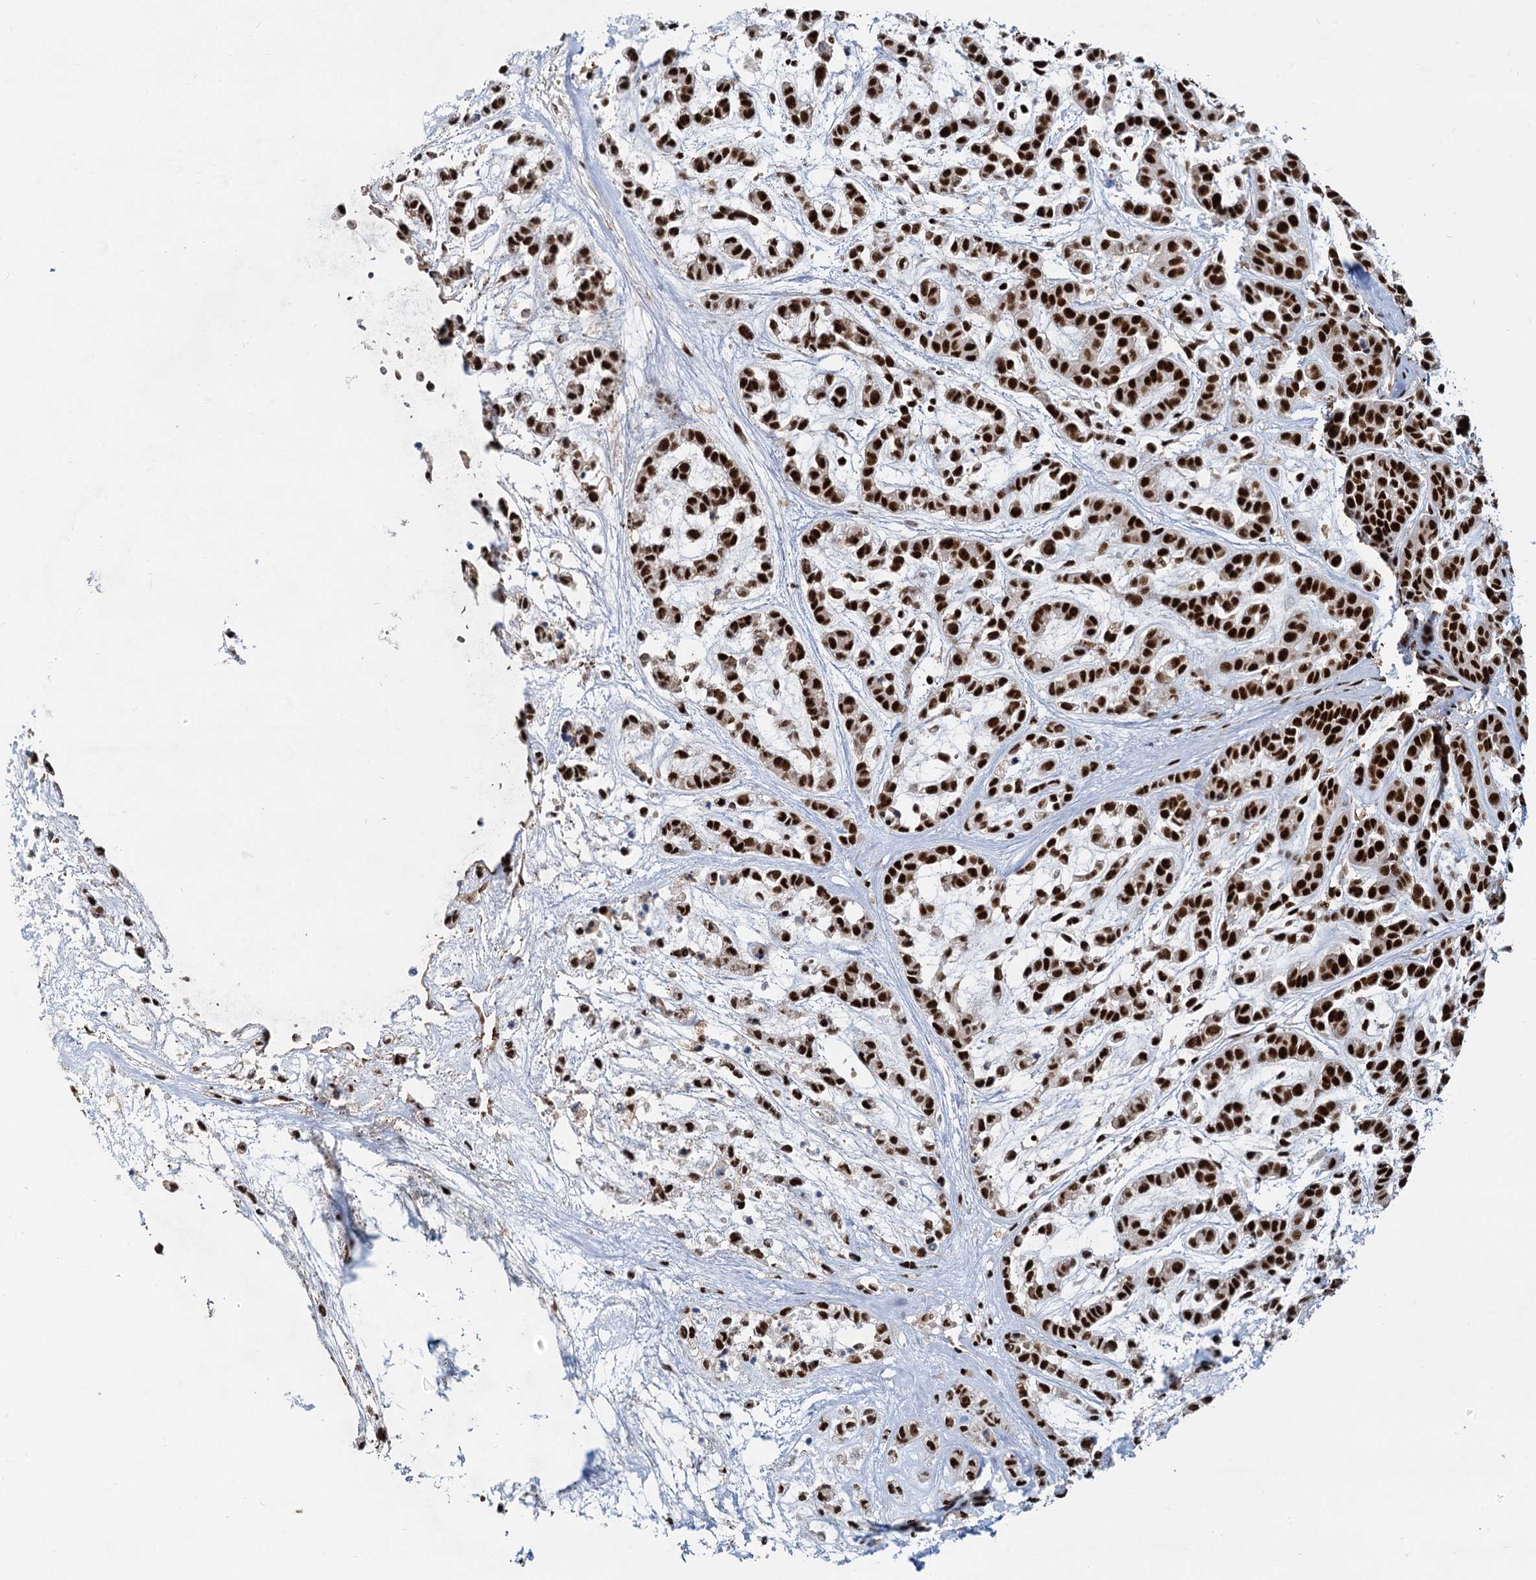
{"staining": {"intensity": "strong", "quantity": ">75%", "location": "nuclear"}, "tissue": "head and neck cancer", "cell_type": "Tumor cells", "image_type": "cancer", "snomed": [{"axis": "morphology", "description": "Adenocarcinoma, NOS"}, {"axis": "morphology", "description": "Adenoma, NOS"}, {"axis": "topography", "description": "Head-Neck"}], "caption": "A brown stain labels strong nuclear staining of a protein in head and neck adenoma tumor cells.", "gene": "RBM26", "patient": {"sex": "female", "age": 55}}